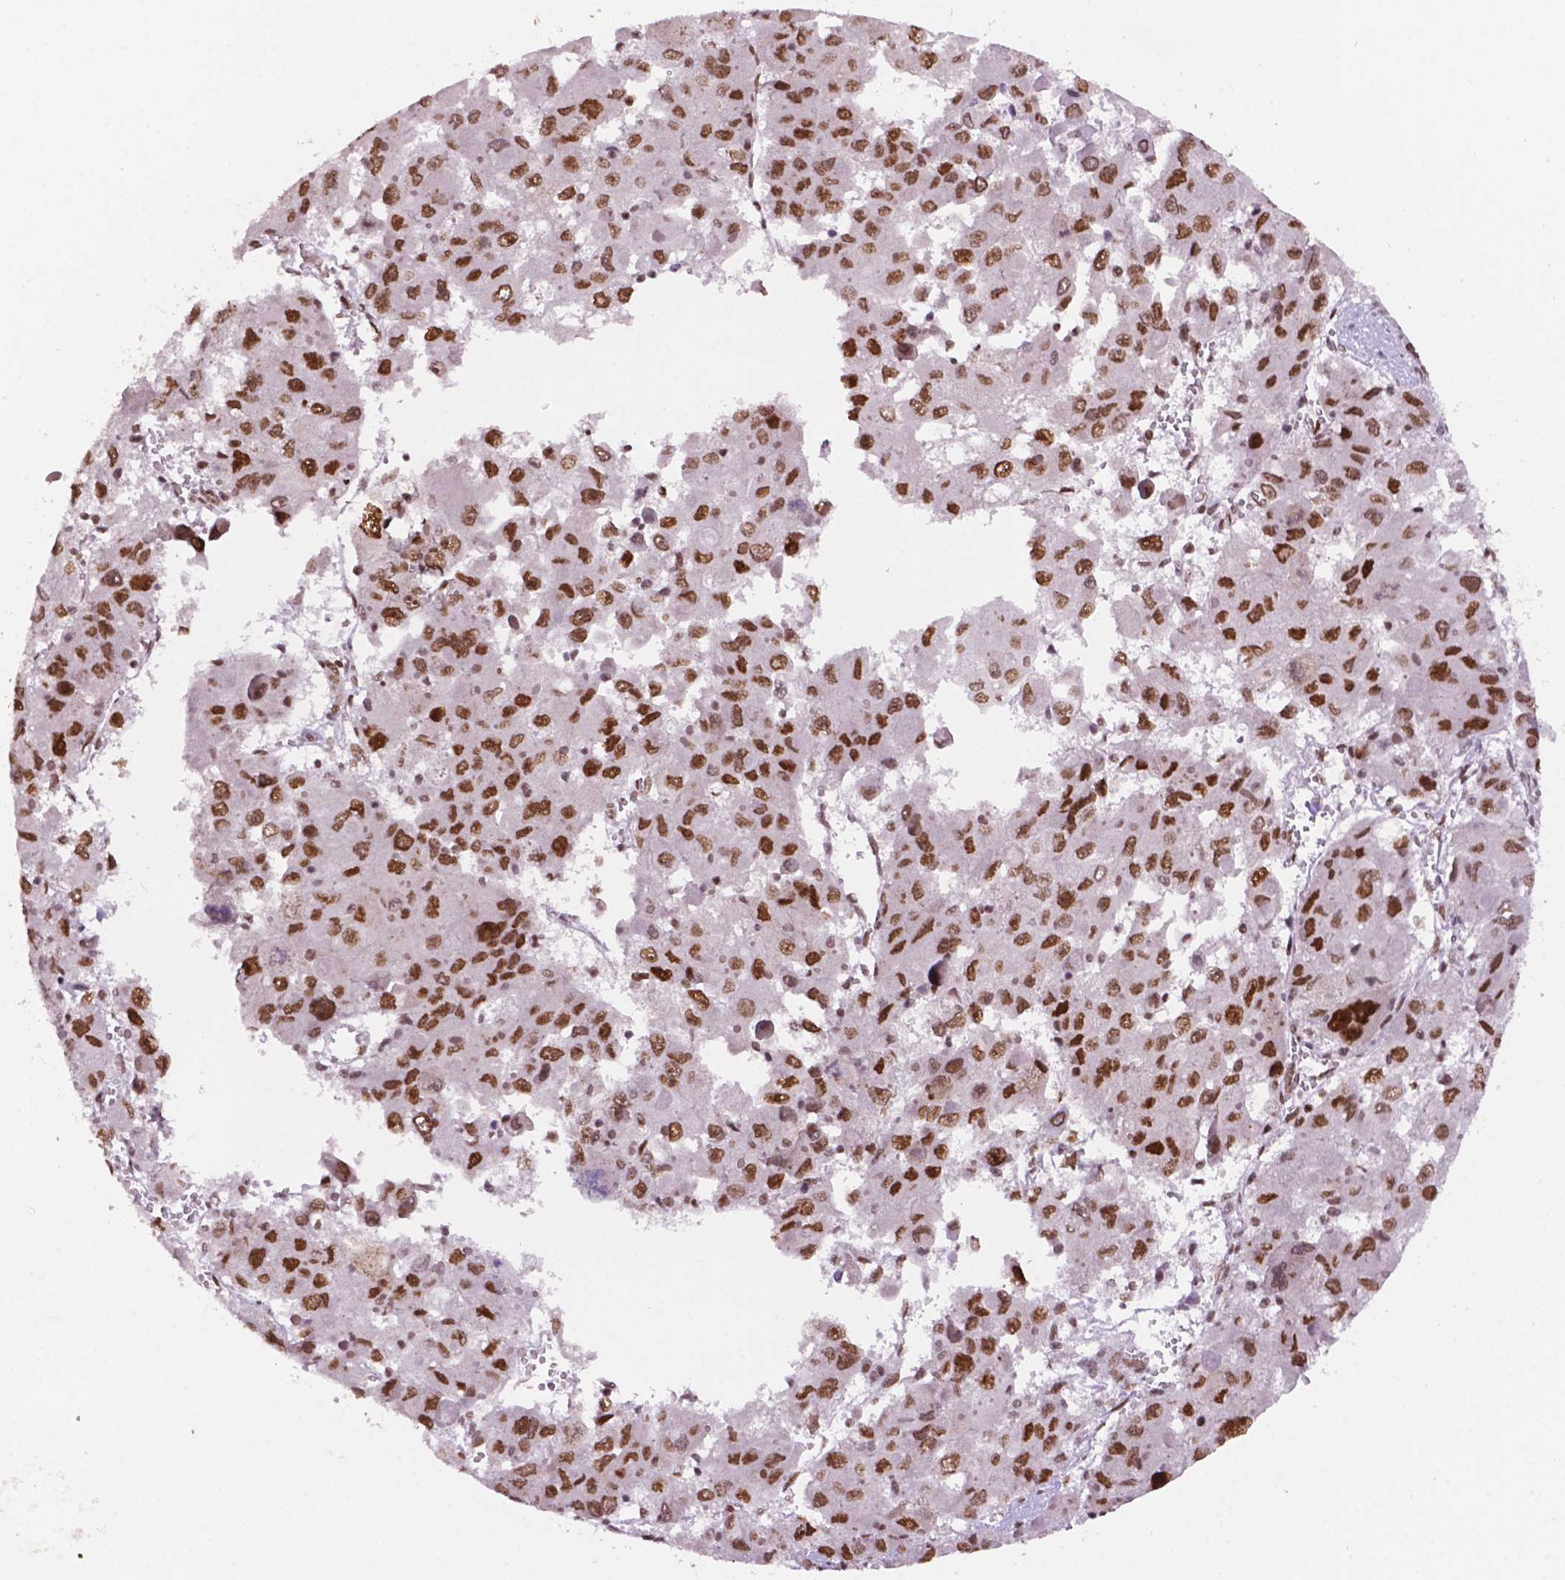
{"staining": {"intensity": "moderate", "quantity": "25%-75%", "location": "nuclear"}, "tissue": "liver cancer", "cell_type": "Tumor cells", "image_type": "cancer", "snomed": [{"axis": "morphology", "description": "Carcinoma, Hepatocellular, NOS"}, {"axis": "topography", "description": "Liver"}], "caption": "Immunohistochemical staining of liver cancer (hepatocellular carcinoma) displays moderate nuclear protein positivity in about 25%-75% of tumor cells. (DAB IHC, brown staining for protein, blue staining for nuclei).", "gene": "MLH1", "patient": {"sex": "female", "age": 41}}